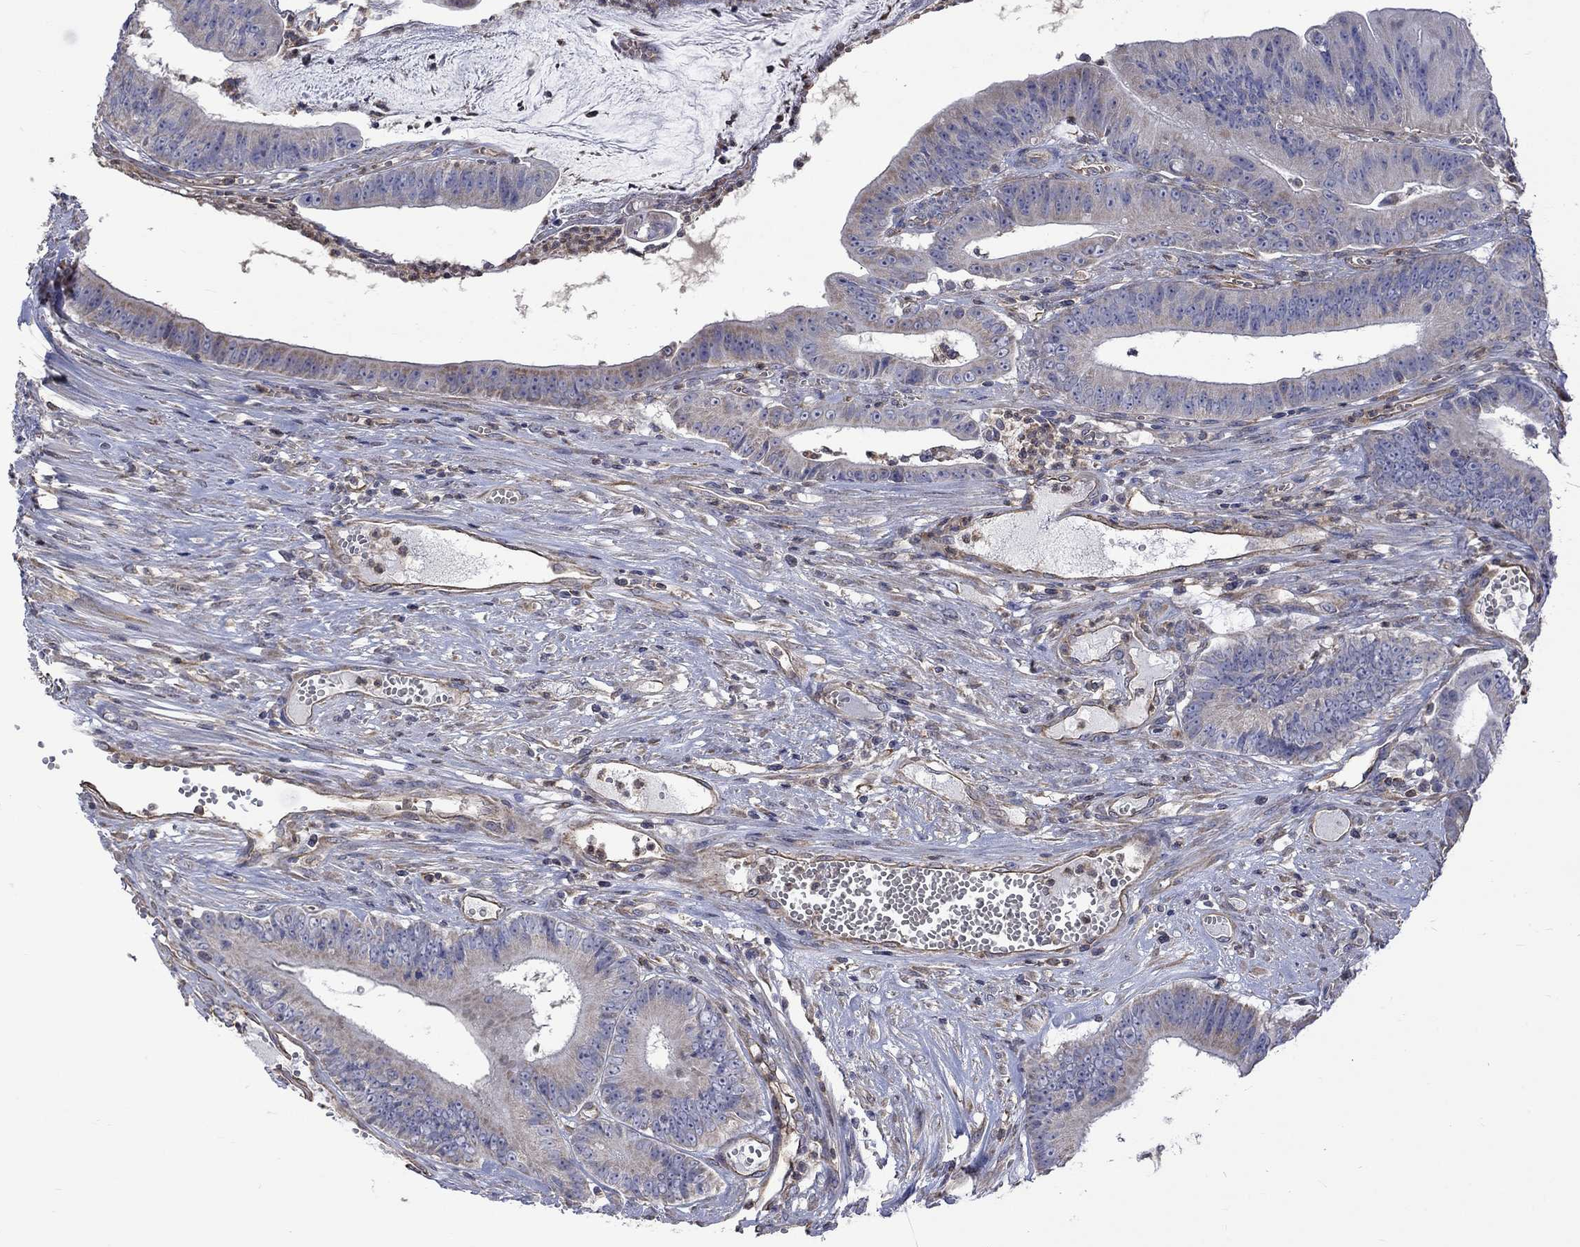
{"staining": {"intensity": "weak", "quantity": "25%-75%", "location": "cytoplasmic/membranous"}, "tissue": "colorectal cancer", "cell_type": "Tumor cells", "image_type": "cancer", "snomed": [{"axis": "morphology", "description": "Adenocarcinoma, NOS"}, {"axis": "topography", "description": "Colon"}], "caption": "Brown immunohistochemical staining in adenocarcinoma (colorectal) reveals weak cytoplasmic/membranous positivity in about 25%-75% of tumor cells. The protein of interest is shown in brown color, while the nuclei are stained blue.", "gene": "CAMKK2", "patient": {"sex": "female", "age": 69}}